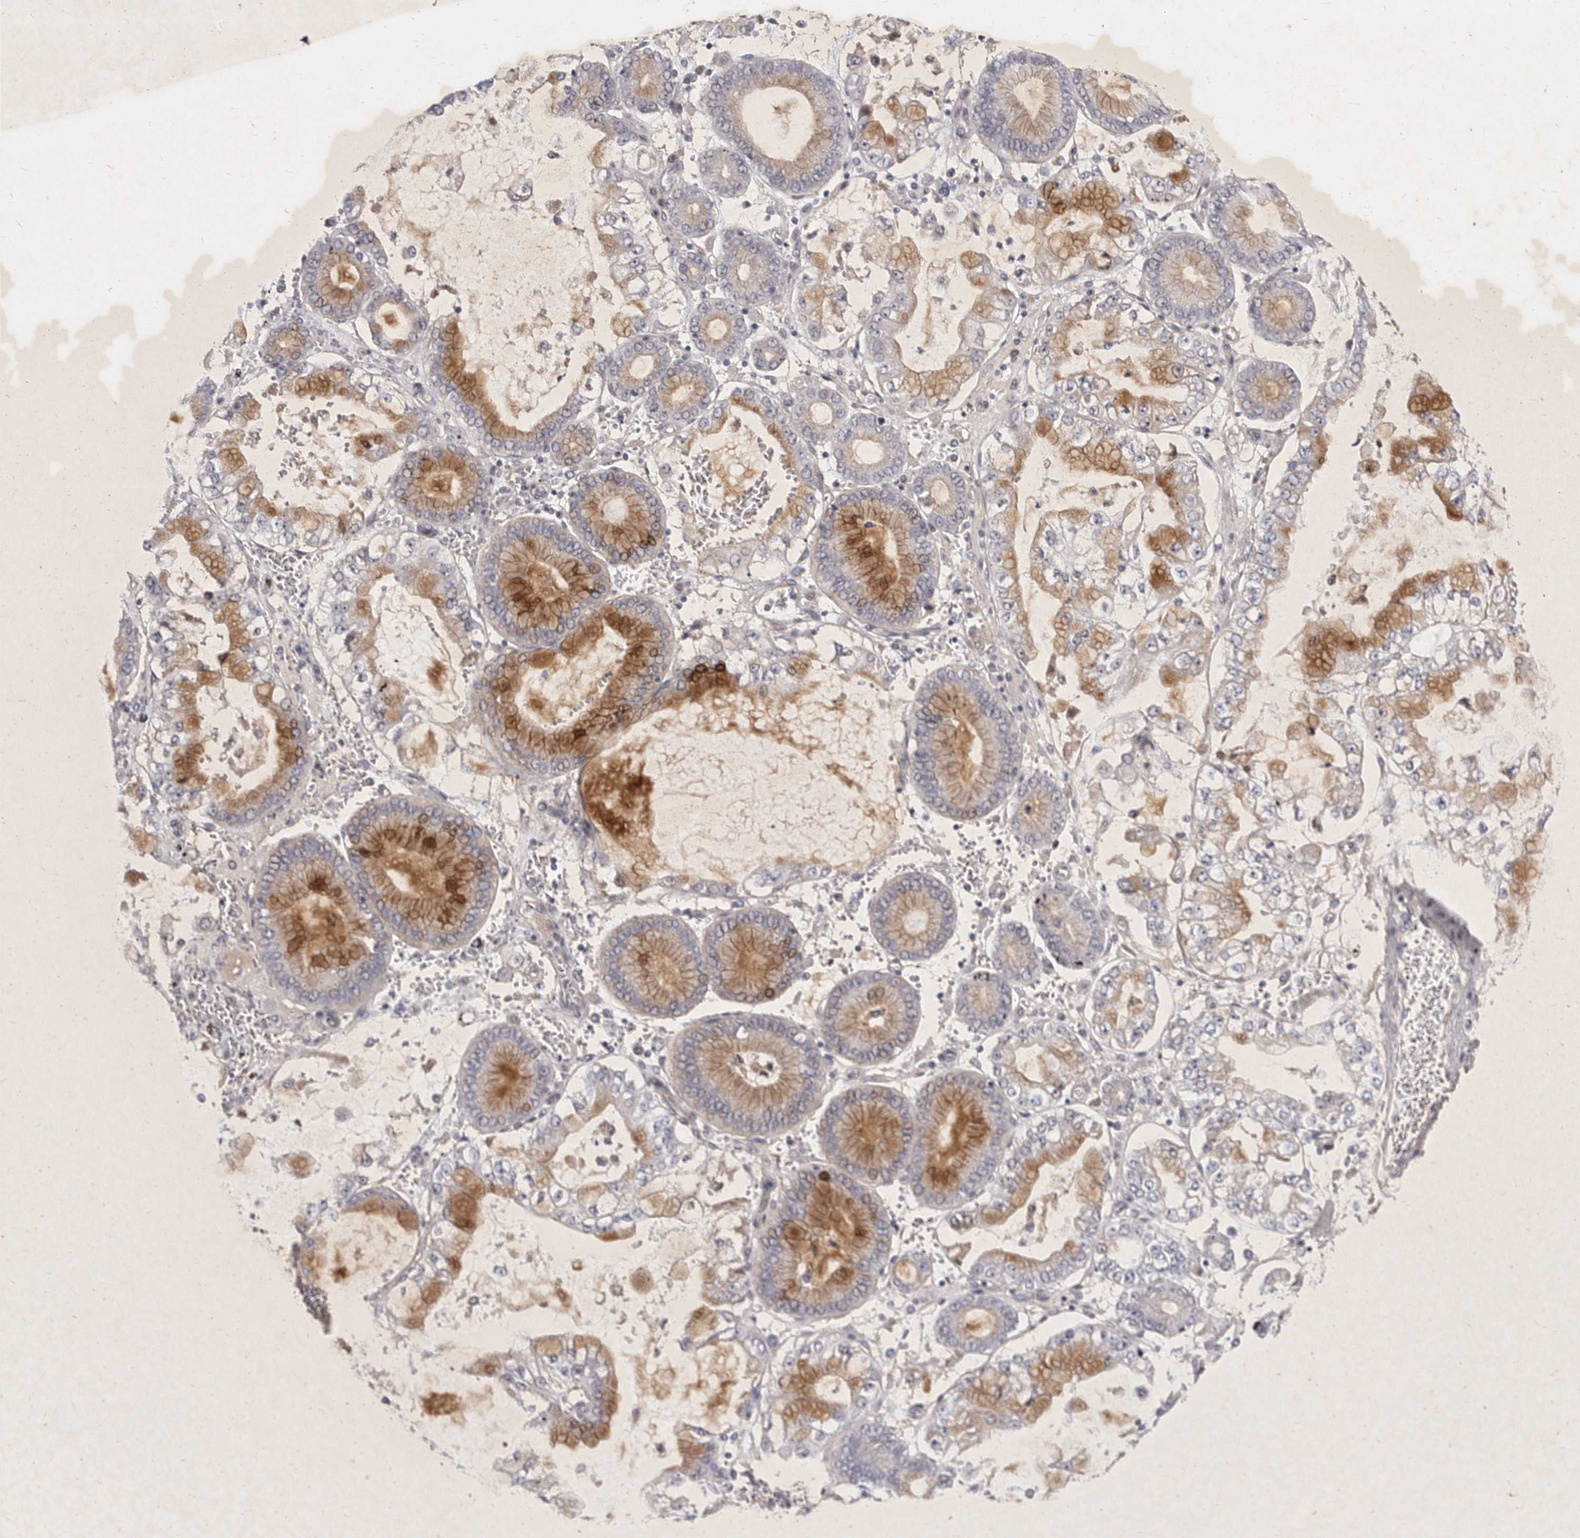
{"staining": {"intensity": "strong", "quantity": "25%-75%", "location": "cytoplasmic/membranous"}, "tissue": "stomach cancer", "cell_type": "Tumor cells", "image_type": "cancer", "snomed": [{"axis": "morphology", "description": "Adenocarcinoma, NOS"}, {"axis": "topography", "description": "Stomach"}], "caption": "Human adenocarcinoma (stomach) stained for a protein (brown) exhibits strong cytoplasmic/membranous positive expression in about 25%-75% of tumor cells.", "gene": "SLC22A1", "patient": {"sex": "male", "age": 76}}